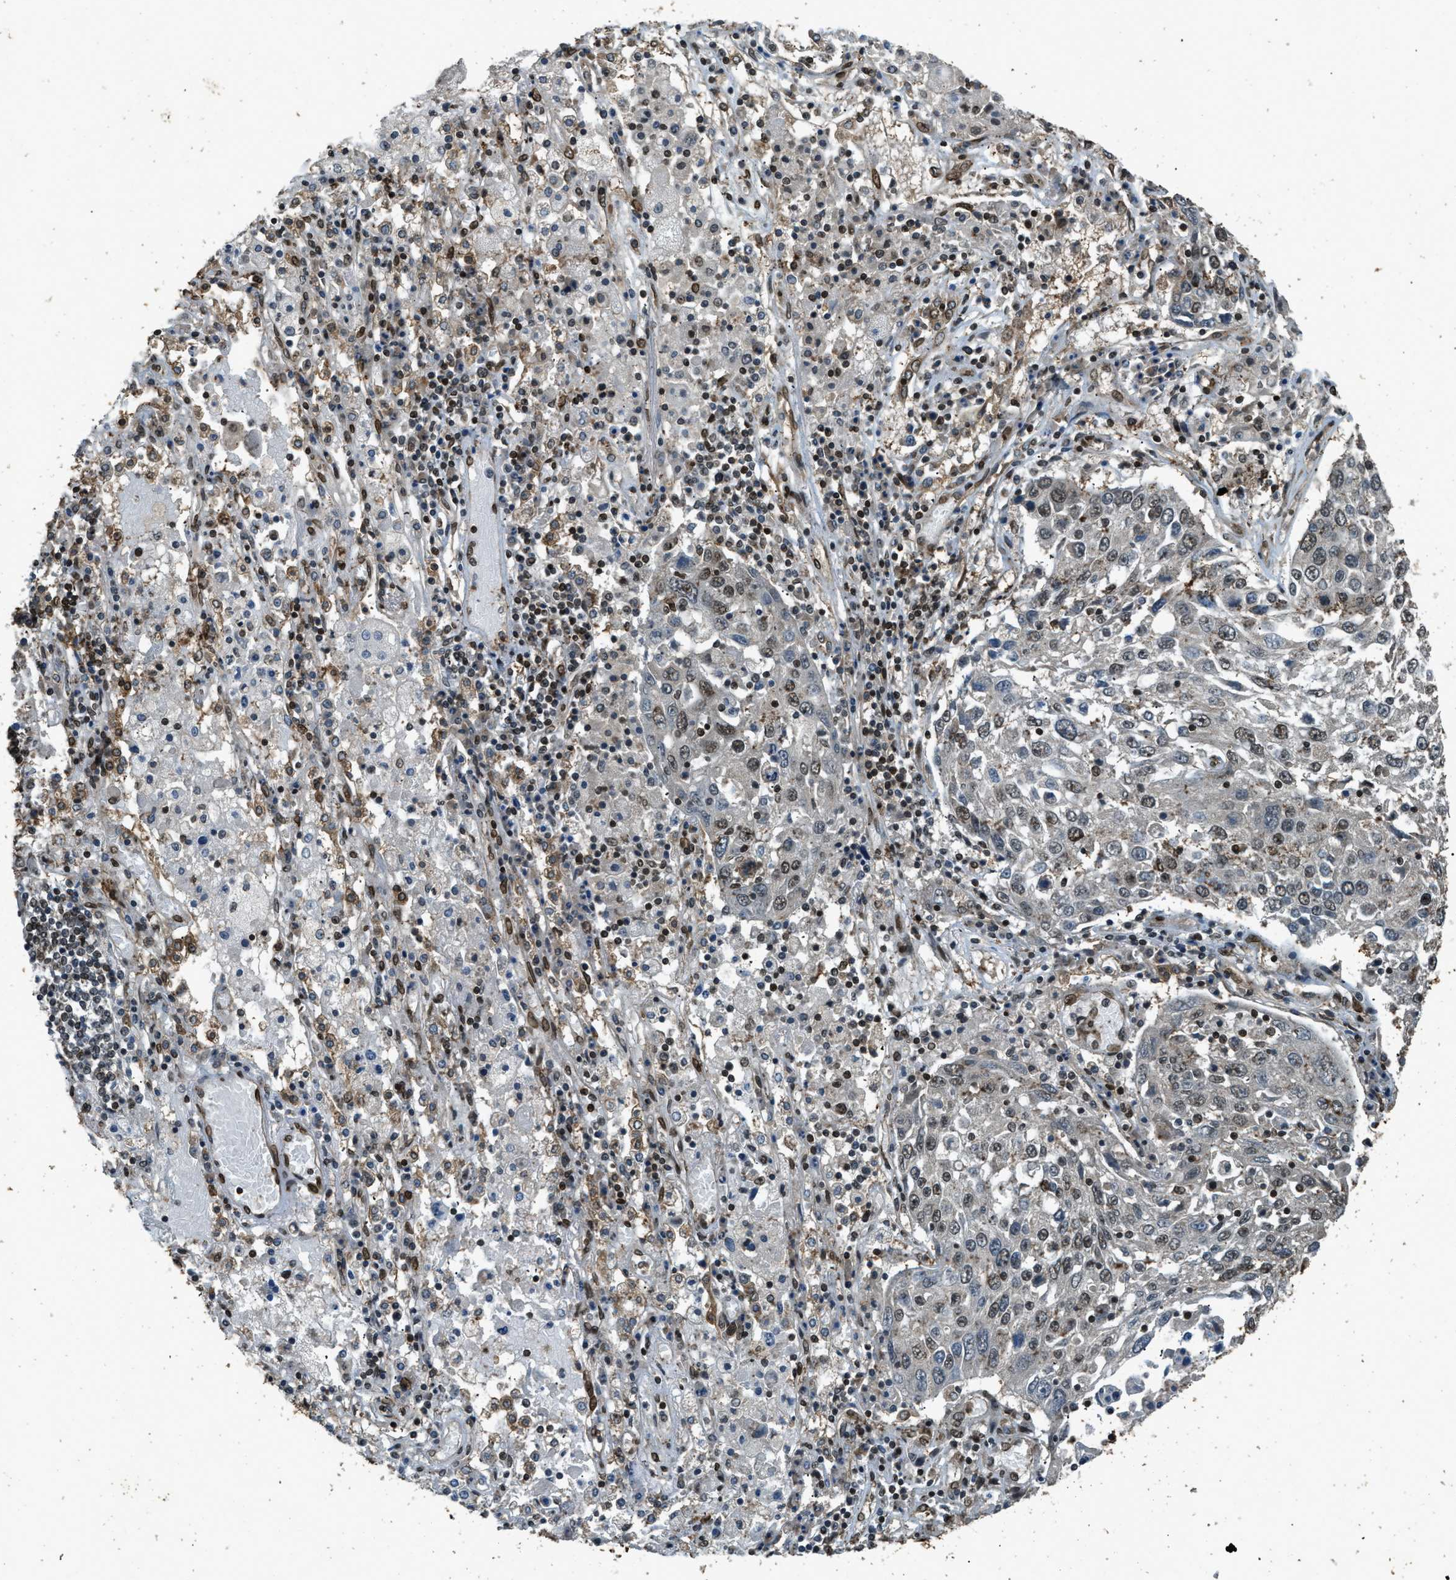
{"staining": {"intensity": "weak", "quantity": "25%-75%", "location": "nuclear"}, "tissue": "lung cancer", "cell_type": "Tumor cells", "image_type": "cancer", "snomed": [{"axis": "morphology", "description": "Squamous cell carcinoma, NOS"}, {"axis": "topography", "description": "Lung"}], "caption": "Immunohistochemical staining of lung squamous cell carcinoma exhibits low levels of weak nuclear staining in approximately 25%-75% of tumor cells.", "gene": "SYNE1", "patient": {"sex": "male", "age": 65}}